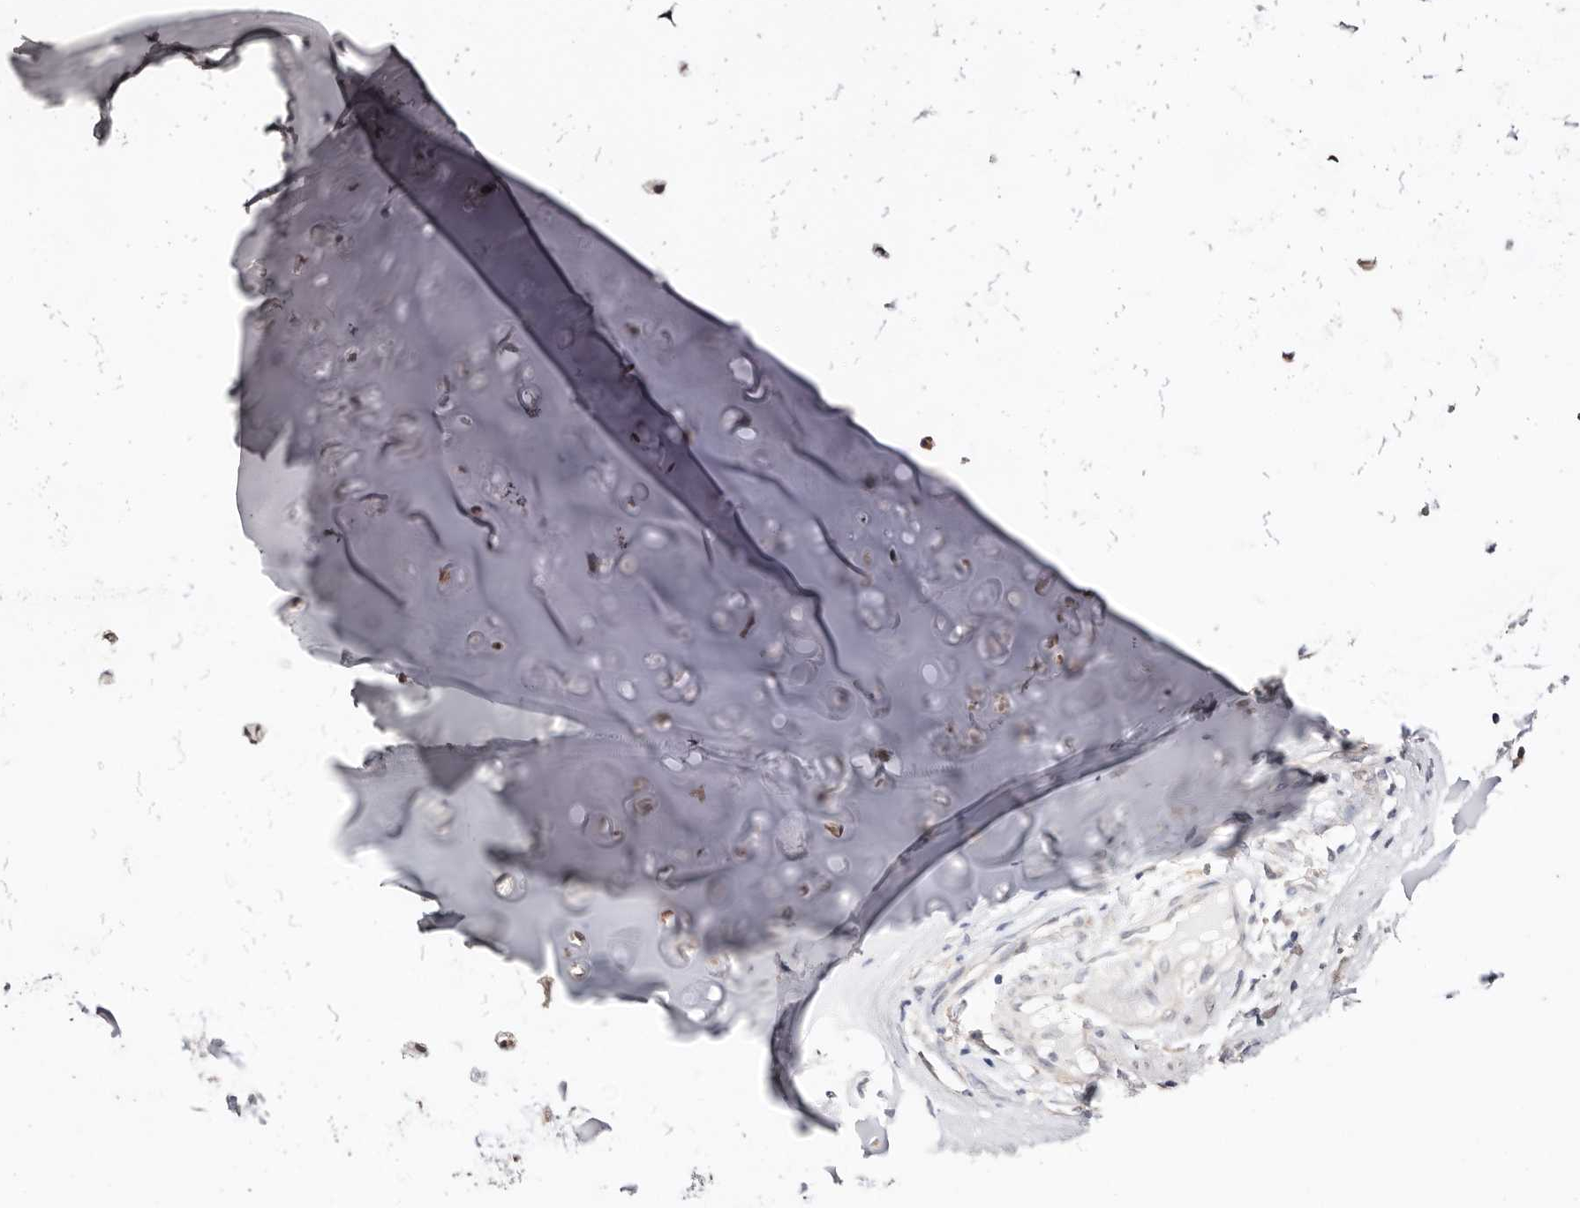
{"staining": {"intensity": "weak", "quantity": "25%-75%", "location": "cytoplasmic/membranous,nuclear"}, "tissue": "adipose tissue", "cell_type": "Adipocytes", "image_type": "normal", "snomed": [{"axis": "morphology", "description": "Normal tissue, NOS"}, {"axis": "morphology", "description": "Basal cell carcinoma"}, {"axis": "topography", "description": "Cartilage tissue"}, {"axis": "topography", "description": "Nasopharynx"}, {"axis": "topography", "description": "Oral tissue"}], "caption": "This is a micrograph of immunohistochemistry staining of benign adipose tissue, which shows weak positivity in the cytoplasmic/membranous,nuclear of adipocytes.", "gene": "TYW3", "patient": {"sex": "female", "age": 77}}